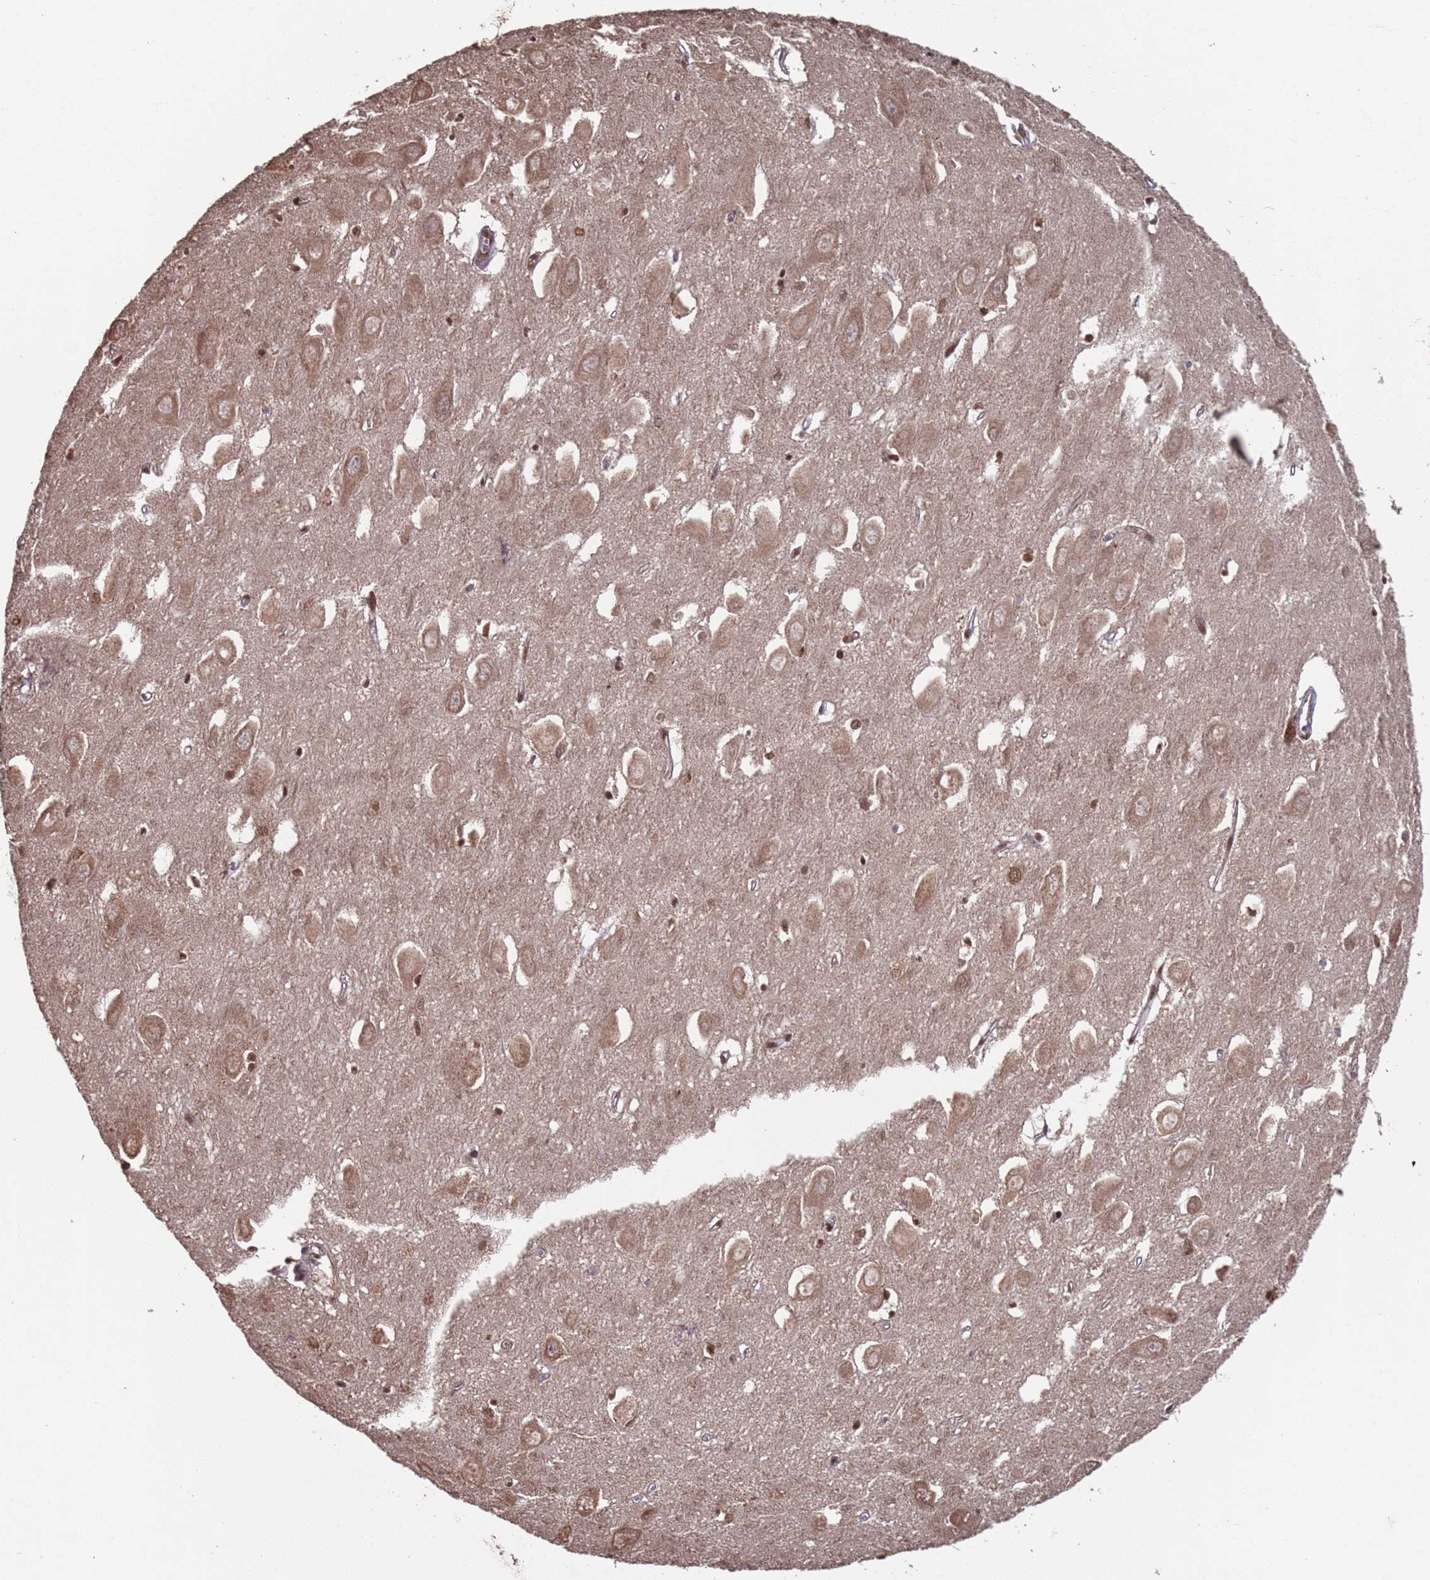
{"staining": {"intensity": "weak", "quantity": ">75%", "location": "cytoplasmic/membranous"}, "tissue": "hippocampus", "cell_type": "Glial cells", "image_type": "normal", "snomed": [{"axis": "morphology", "description": "Normal tissue, NOS"}, {"axis": "topography", "description": "Hippocampus"}], "caption": "Protein staining of benign hippocampus exhibits weak cytoplasmic/membranous positivity in about >75% of glial cells. (Stains: DAB in brown, nuclei in blue, Microscopy: brightfield microscopy at high magnification).", "gene": "FUBP3", "patient": {"sex": "female", "age": 64}}